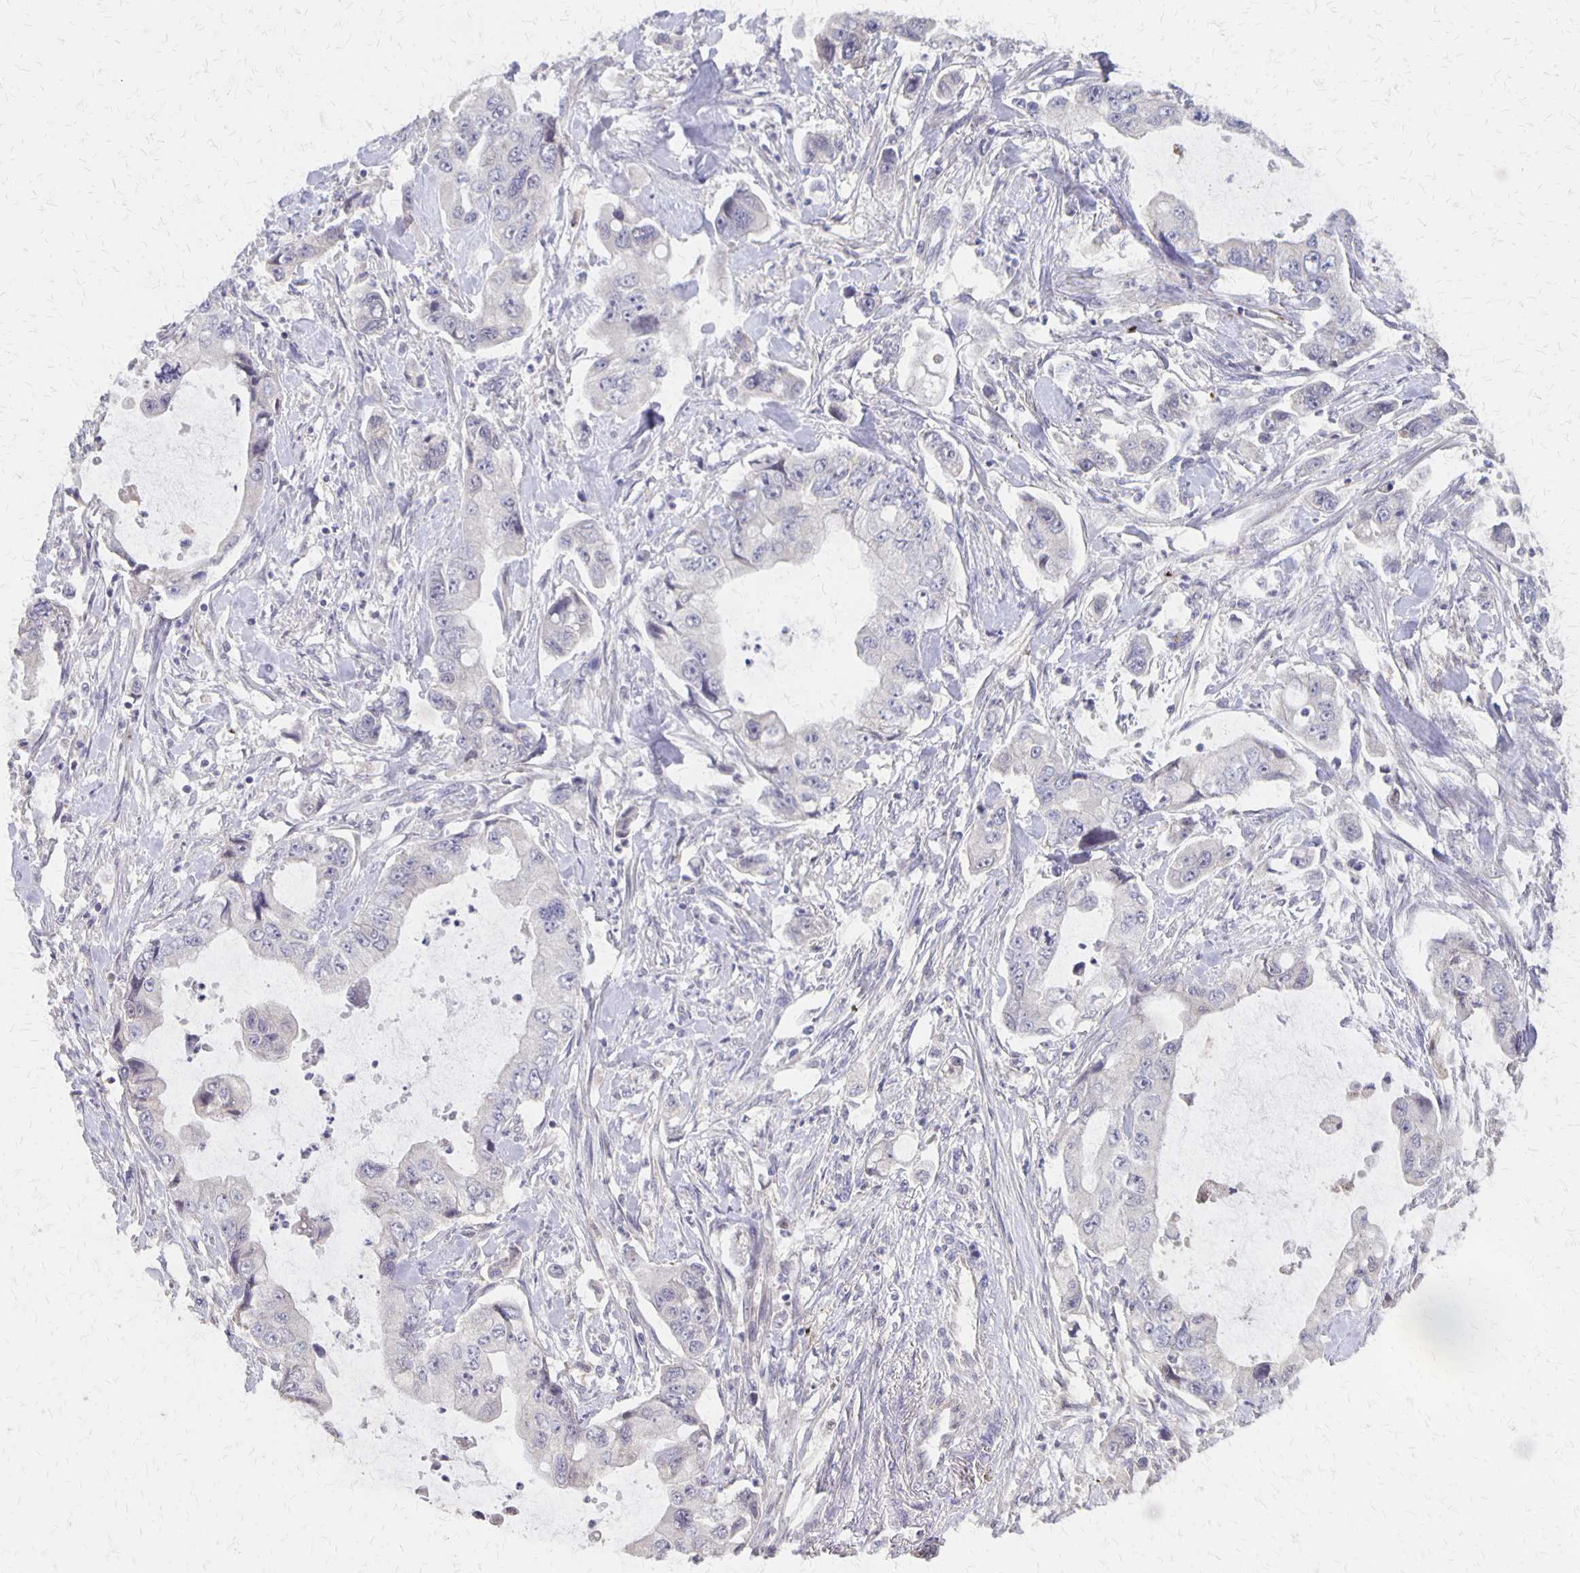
{"staining": {"intensity": "negative", "quantity": "none", "location": "none"}, "tissue": "stomach cancer", "cell_type": "Tumor cells", "image_type": "cancer", "snomed": [{"axis": "morphology", "description": "Adenocarcinoma, NOS"}, {"axis": "topography", "description": "Pancreas"}, {"axis": "topography", "description": "Stomach, upper"}, {"axis": "topography", "description": "Stomach"}], "caption": "IHC of human stomach cancer (adenocarcinoma) reveals no positivity in tumor cells.", "gene": "NOG", "patient": {"sex": "male", "age": 77}}